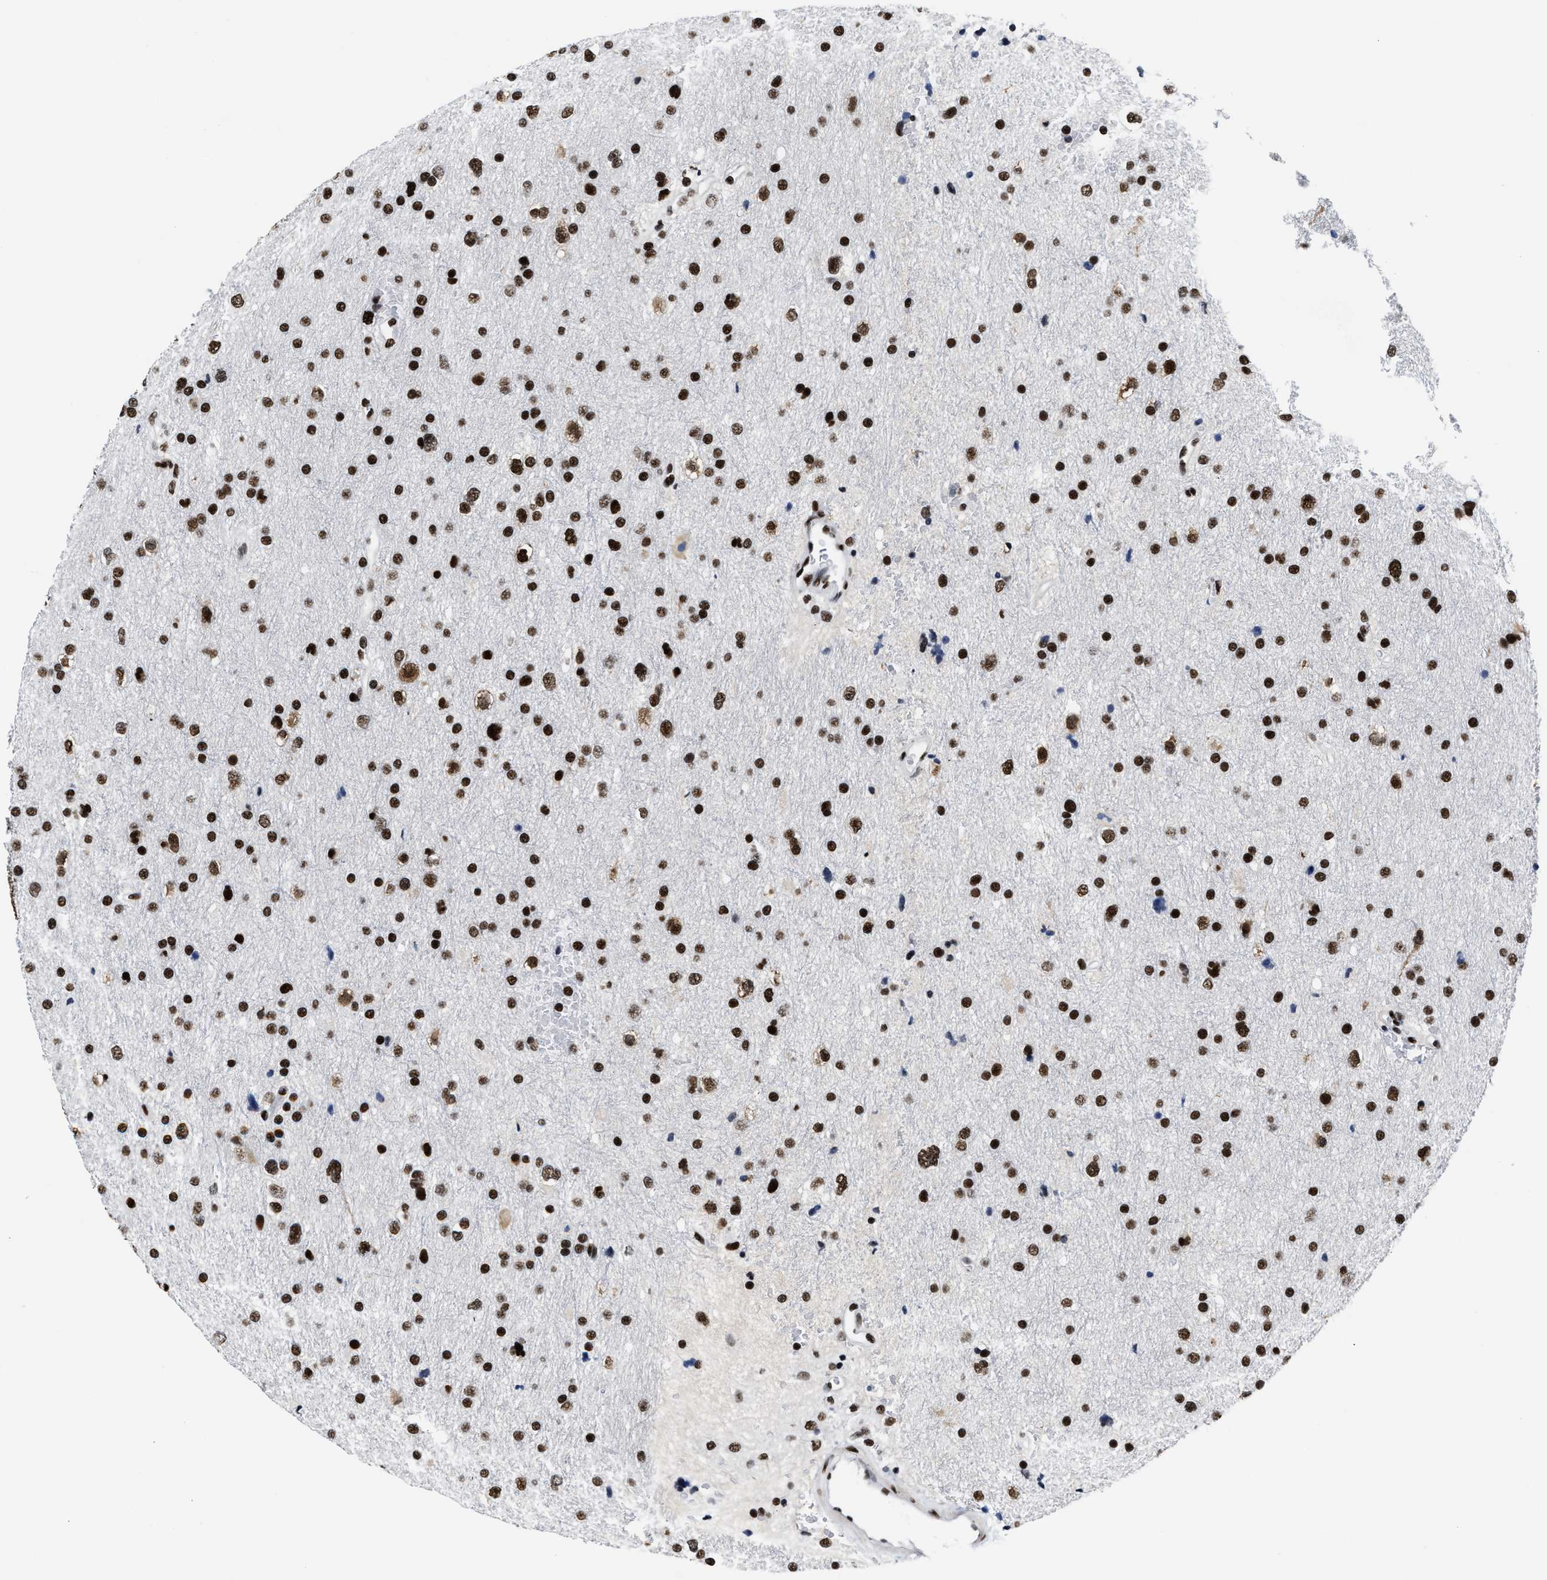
{"staining": {"intensity": "strong", "quantity": ">75%", "location": "nuclear"}, "tissue": "glioma", "cell_type": "Tumor cells", "image_type": "cancer", "snomed": [{"axis": "morphology", "description": "Glioma, malignant, Low grade"}, {"axis": "topography", "description": "Brain"}], "caption": "Immunohistochemistry (IHC) (DAB) staining of human malignant glioma (low-grade) demonstrates strong nuclear protein expression in approximately >75% of tumor cells.", "gene": "SMARCC2", "patient": {"sex": "female", "age": 37}}